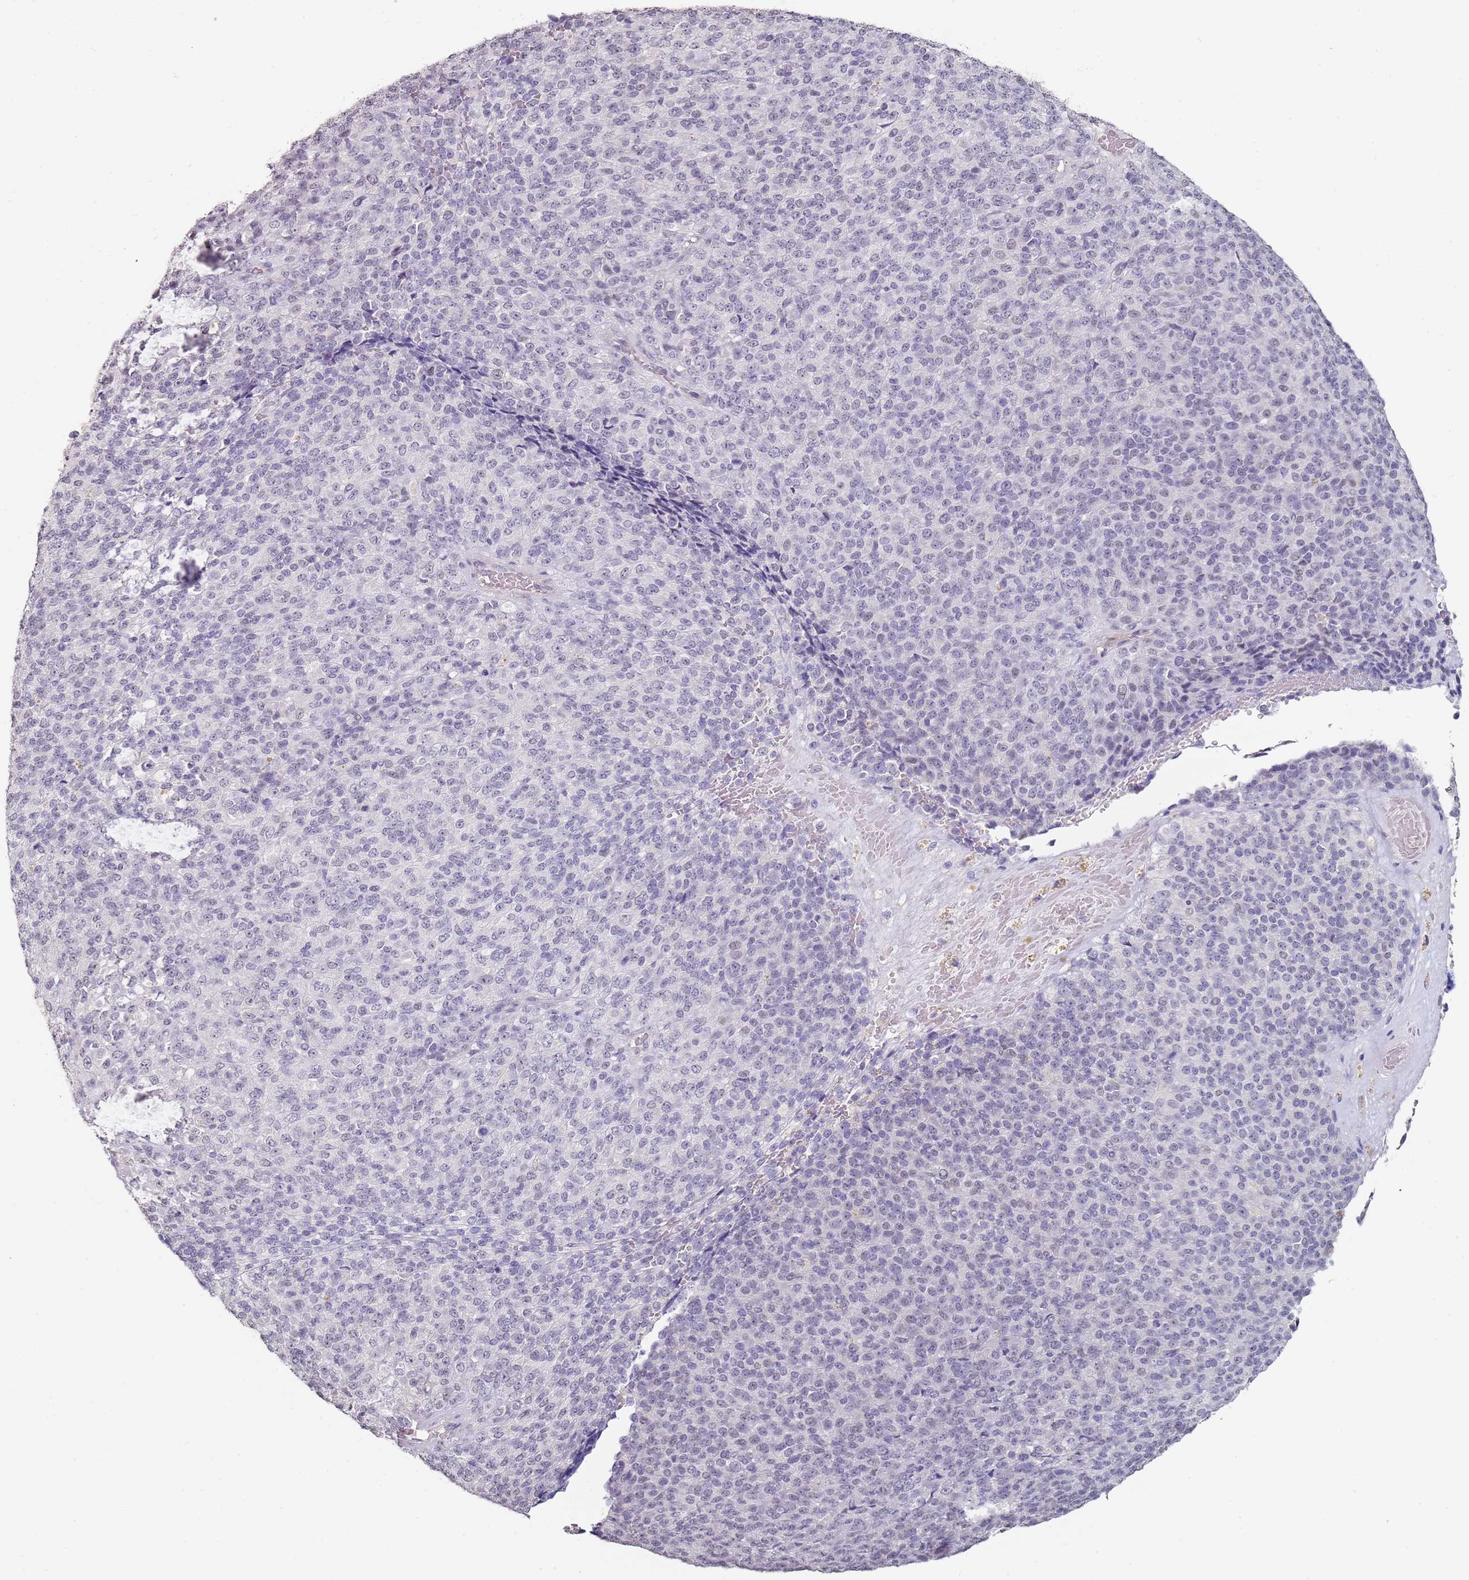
{"staining": {"intensity": "negative", "quantity": "none", "location": "none"}, "tissue": "melanoma", "cell_type": "Tumor cells", "image_type": "cancer", "snomed": [{"axis": "morphology", "description": "Malignant melanoma, Metastatic site"}, {"axis": "topography", "description": "Brain"}], "caption": "Malignant melanoma (metastatic site) stained for a protein using immunohistochemistry (IHC) exhibits no positivity tumor cells.", "gene": "DNAH11", "patient": {"sex": "female", "age": 56}}